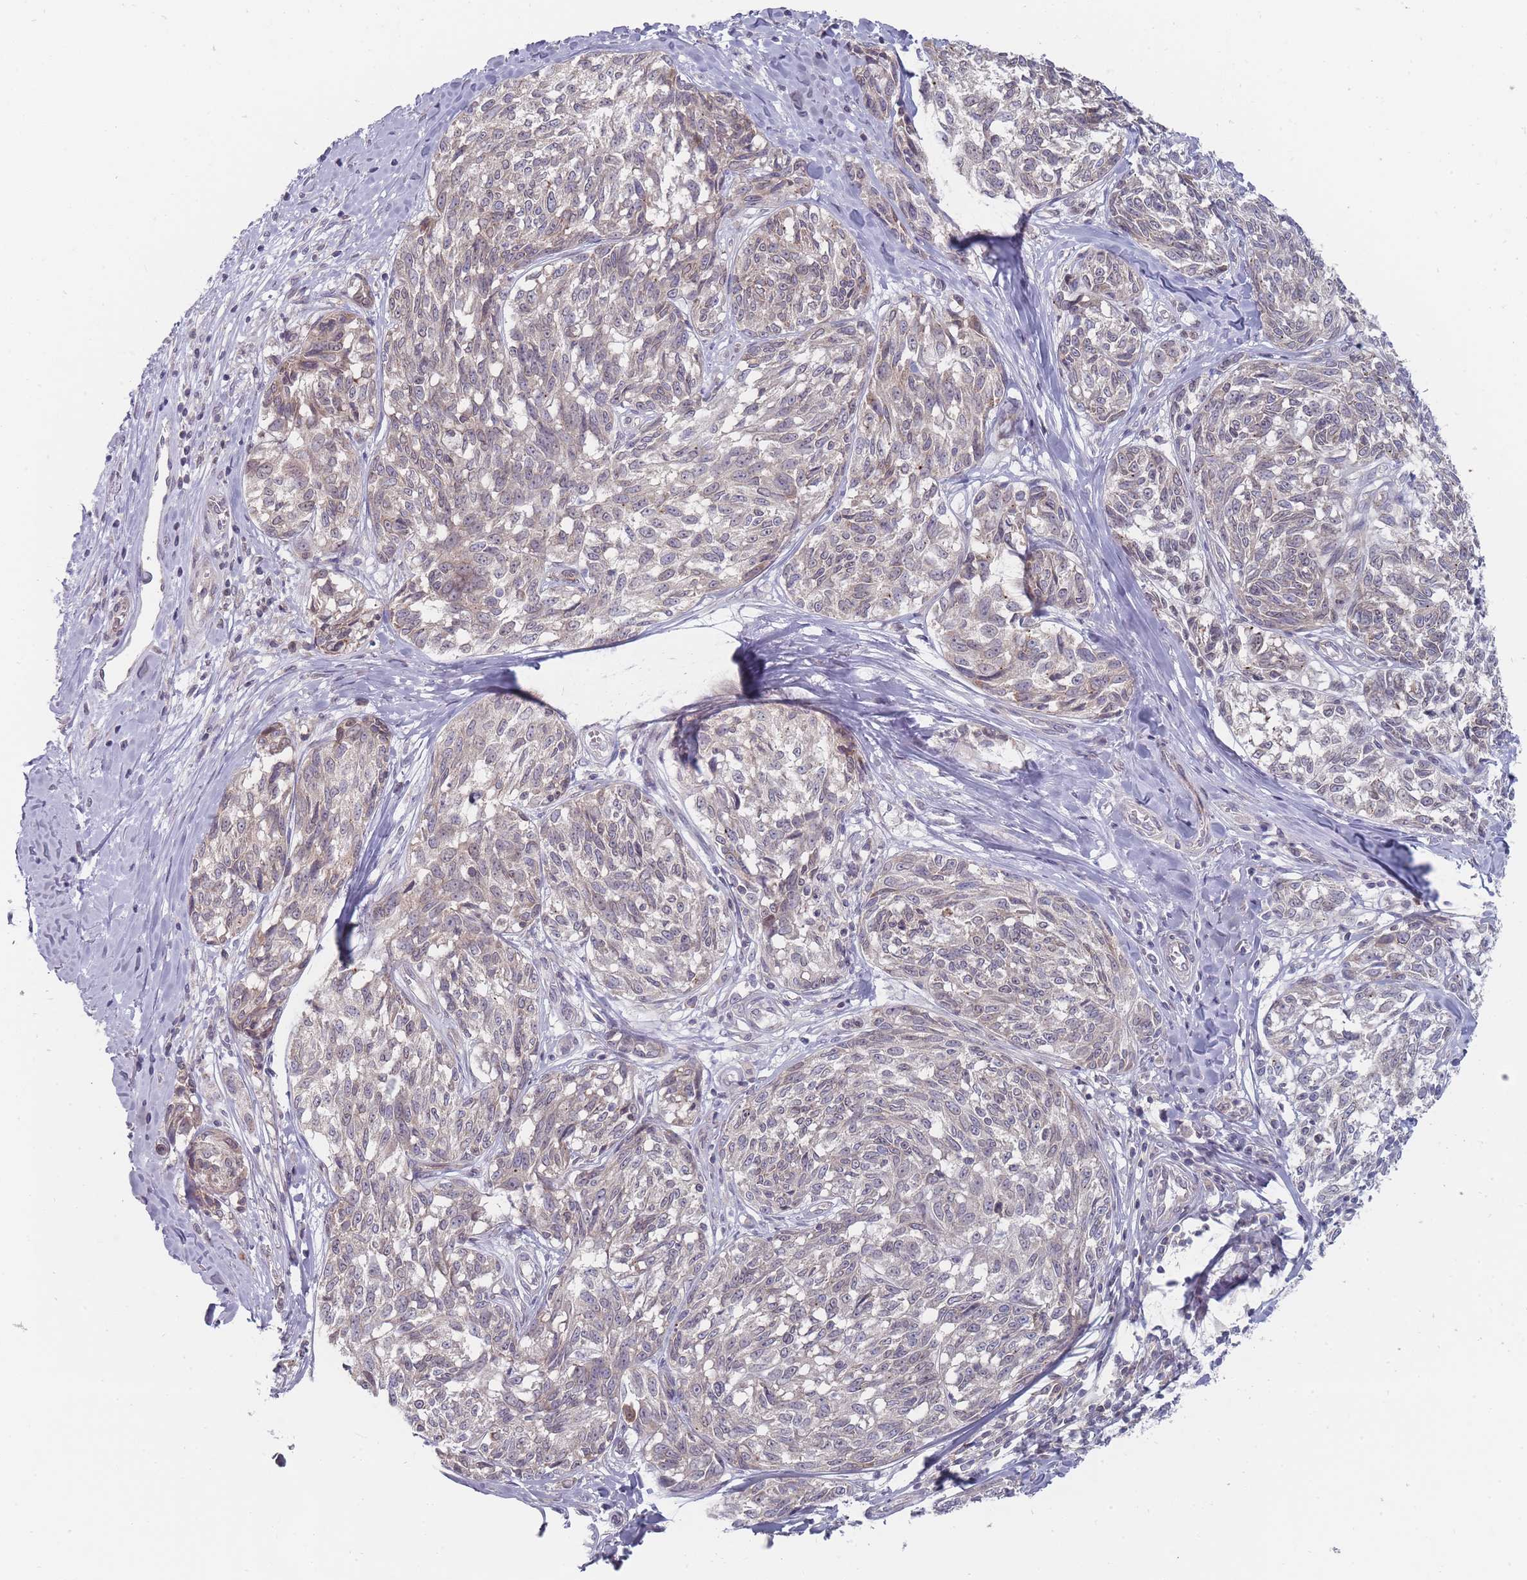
{"staining": {"intensity": "weak", "quantity": "<25%", "location": "cytoplasmic/membranous"}, "tissue": "melanoma", "cell_type": "Tumor cells", "image_type": "cancer", "snomed": [{"axis": "morphology", "description": "Normal tissue, NOS"}, {"axis": "morphology", "description": "Malignant melanoma, NOS"}, {"axis": "topography", "description": "Skin"}], "caption": "Malignant melanoma stained for a protein using immunohistochemistry reveals no expression tumor cells.", "gene": "PCDH12", "patient": {"sex": "female", "age": 64}}